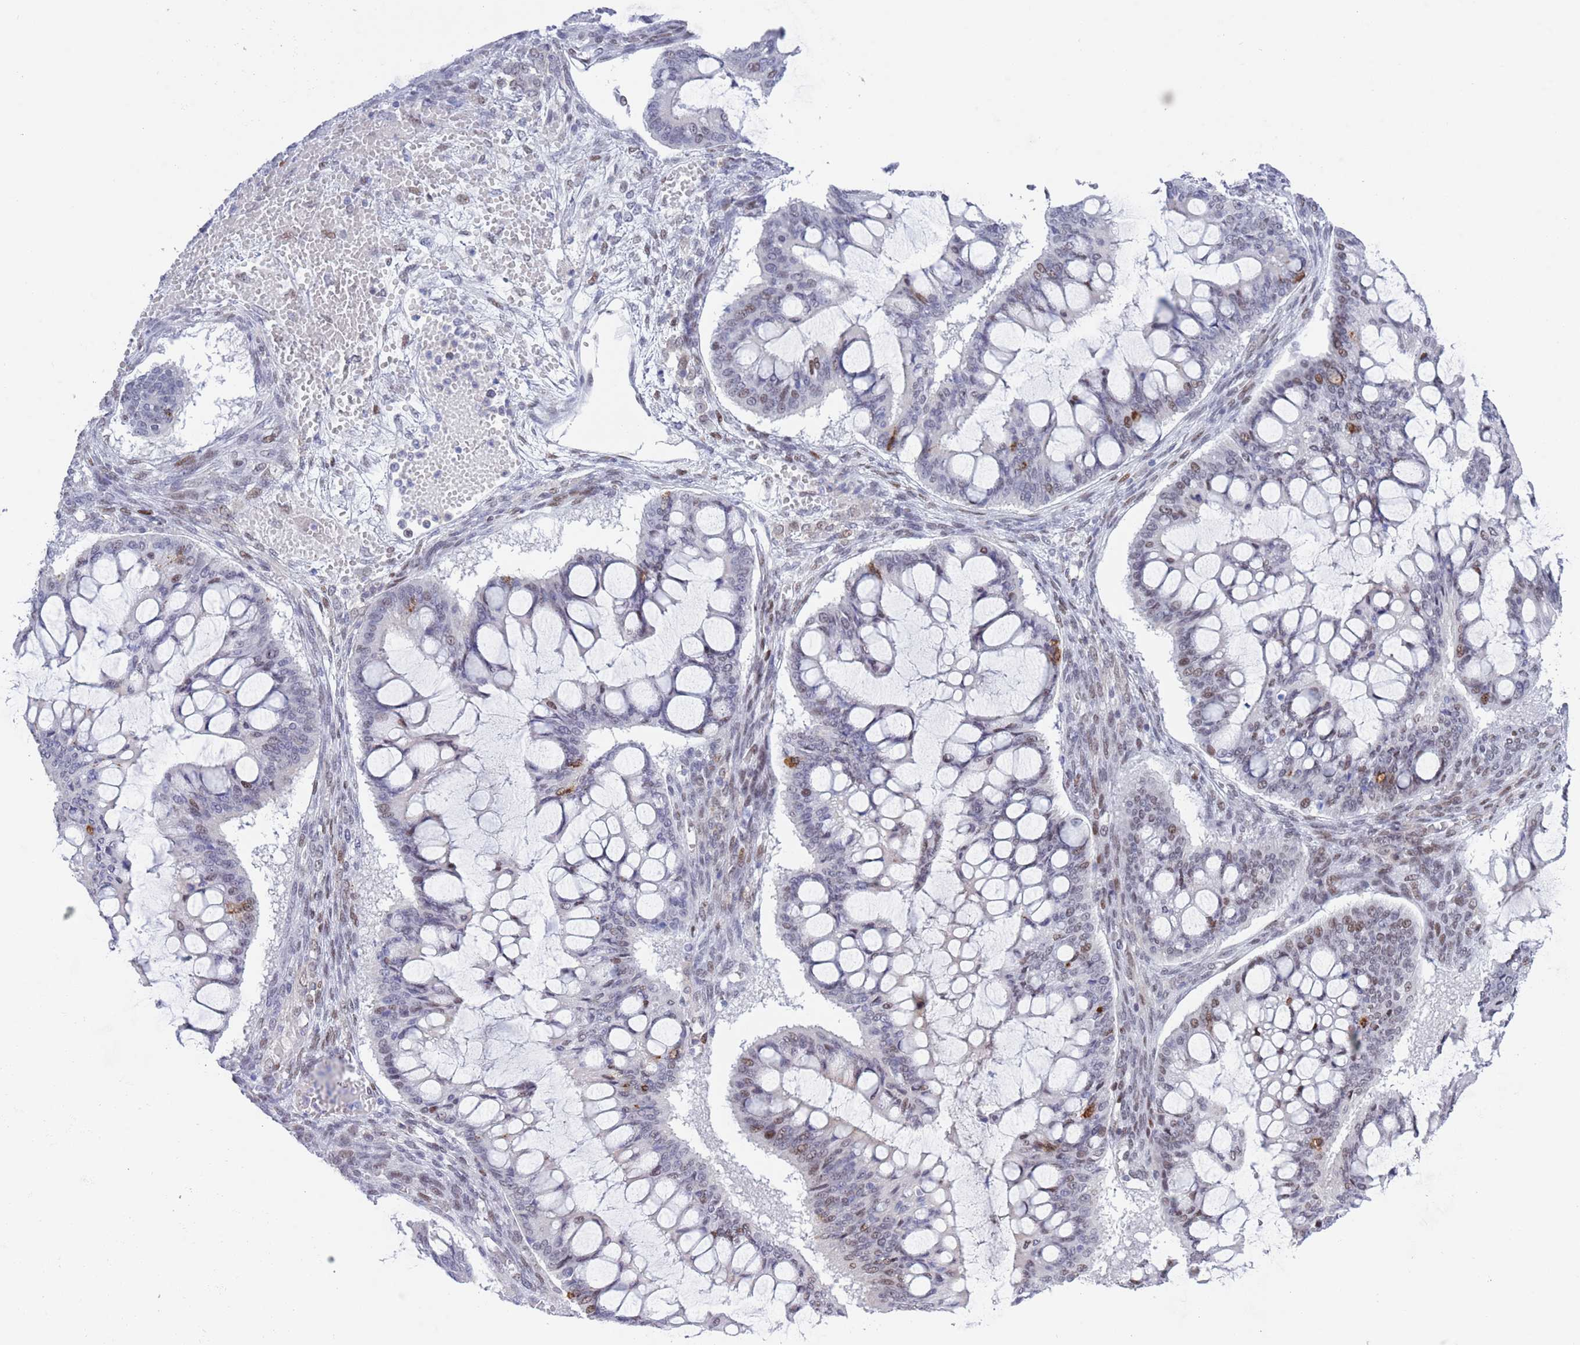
{"staining": {"intensity": "moderate", "quantity": "<25%", "location": "nuclear"}, "tissue": "ovarian cancer", "cell_type": "Tumor cells", "image_type": "cancer", "snomed": [{"axis": "morphology", "description": "Cystadenocarcinoma, mucinous, NOS"}, {"axis": "topography", "description": "Ovary"}], "caption": "Approximately <25% of tumor cells in human ovarian cancer reveal moderate nuclear protein staining as visualized by brown immunohistochemical staining.", "gene": "ZNF382", "patient": {"sex": "female", "age": 73}}